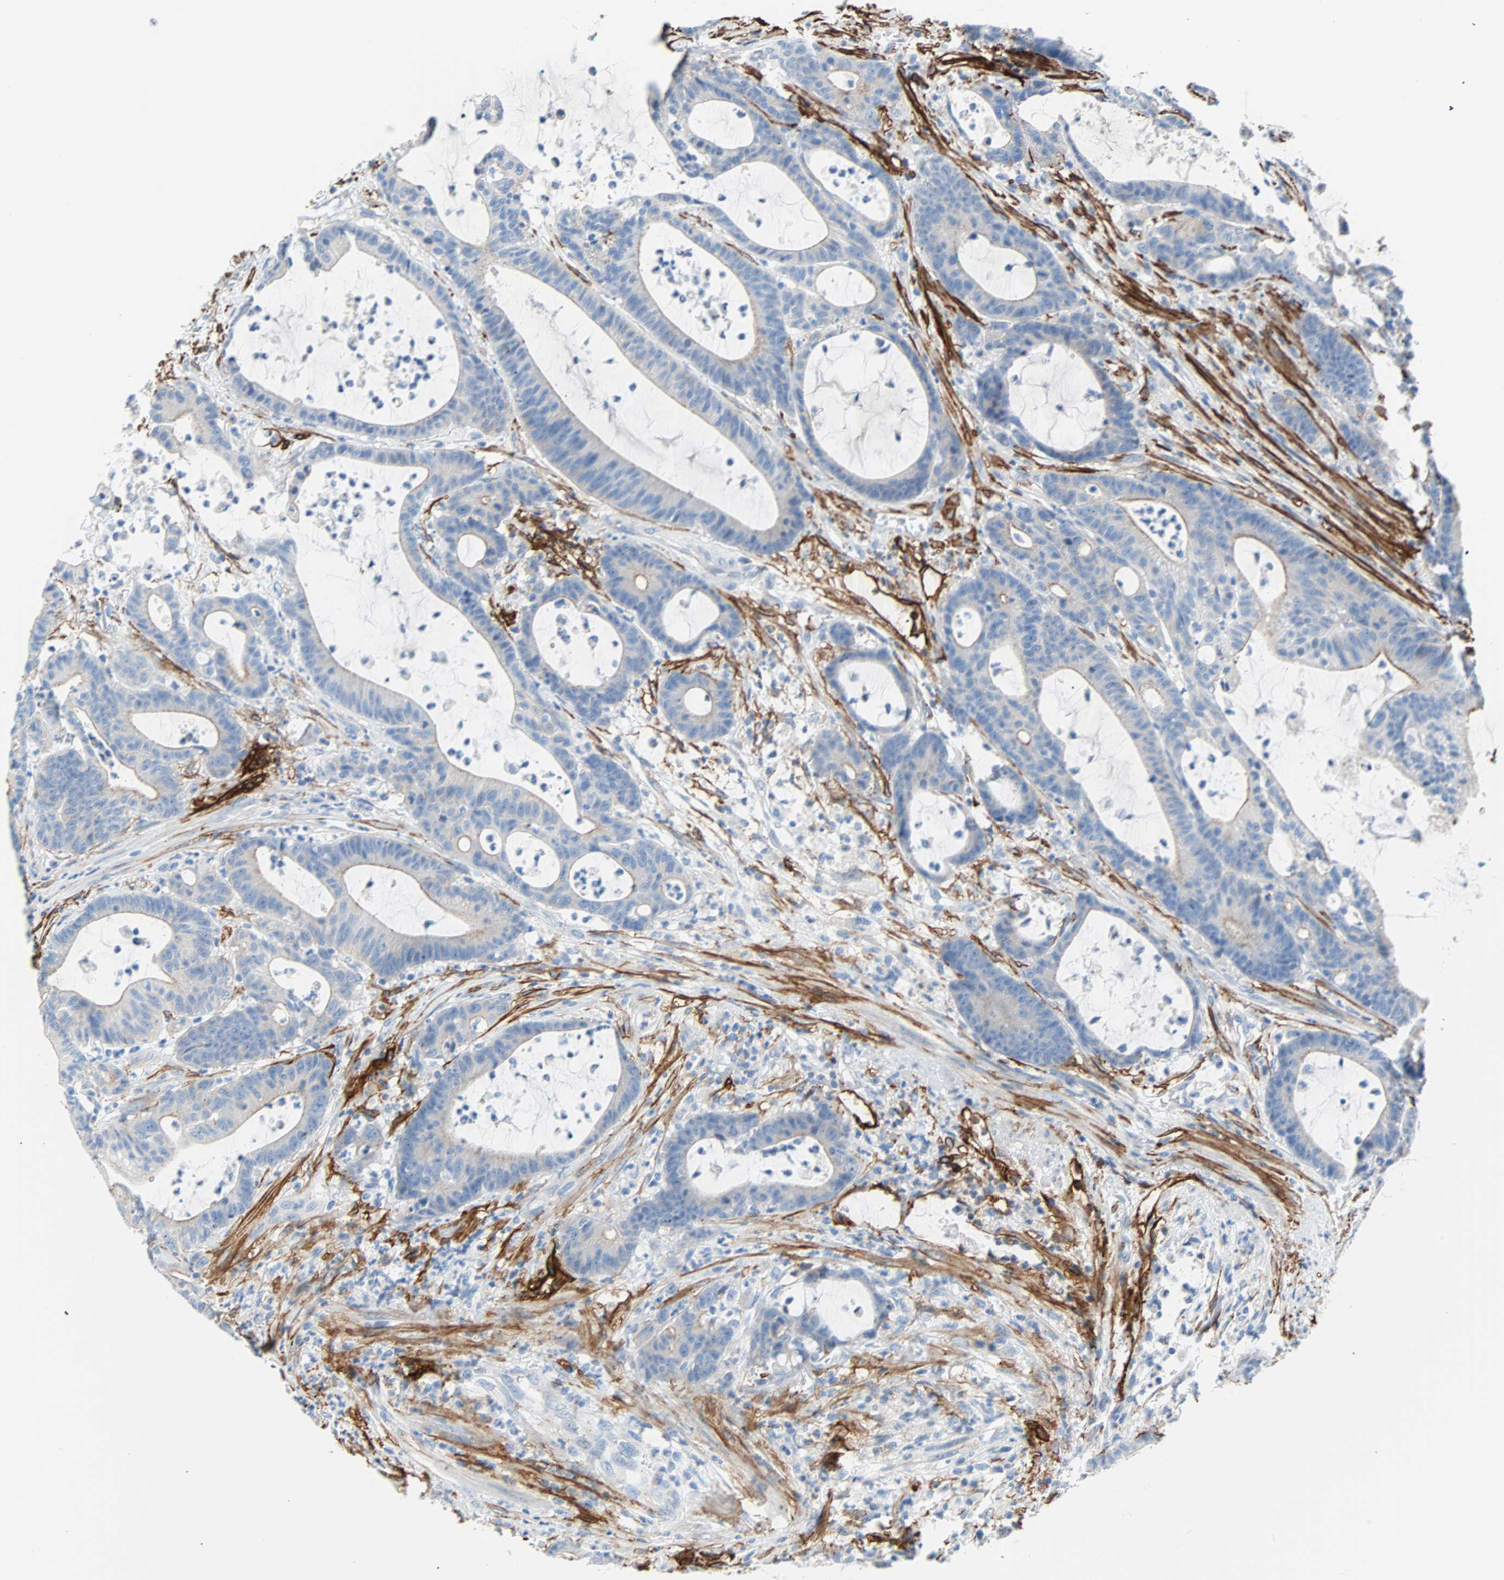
{"staining": {"intensity": "negative", "quantity": "none", "location": "none"}, "tissue": "colorectal cancer", "cell_type": "Tumor cells", "image_type": "cancer", "snomed": [{"axis": "morphology", "description": "Adenocarcinoma, NOS"}, {"axis": "topography", "description": "Colon"}], "caption": "This is a image of IHC staining of colorectal cancer (adenocarcinoma), which shows no expression in tumor cells.", "gene": "PDPN", "patient": {"sex": "female", "age": 84}}